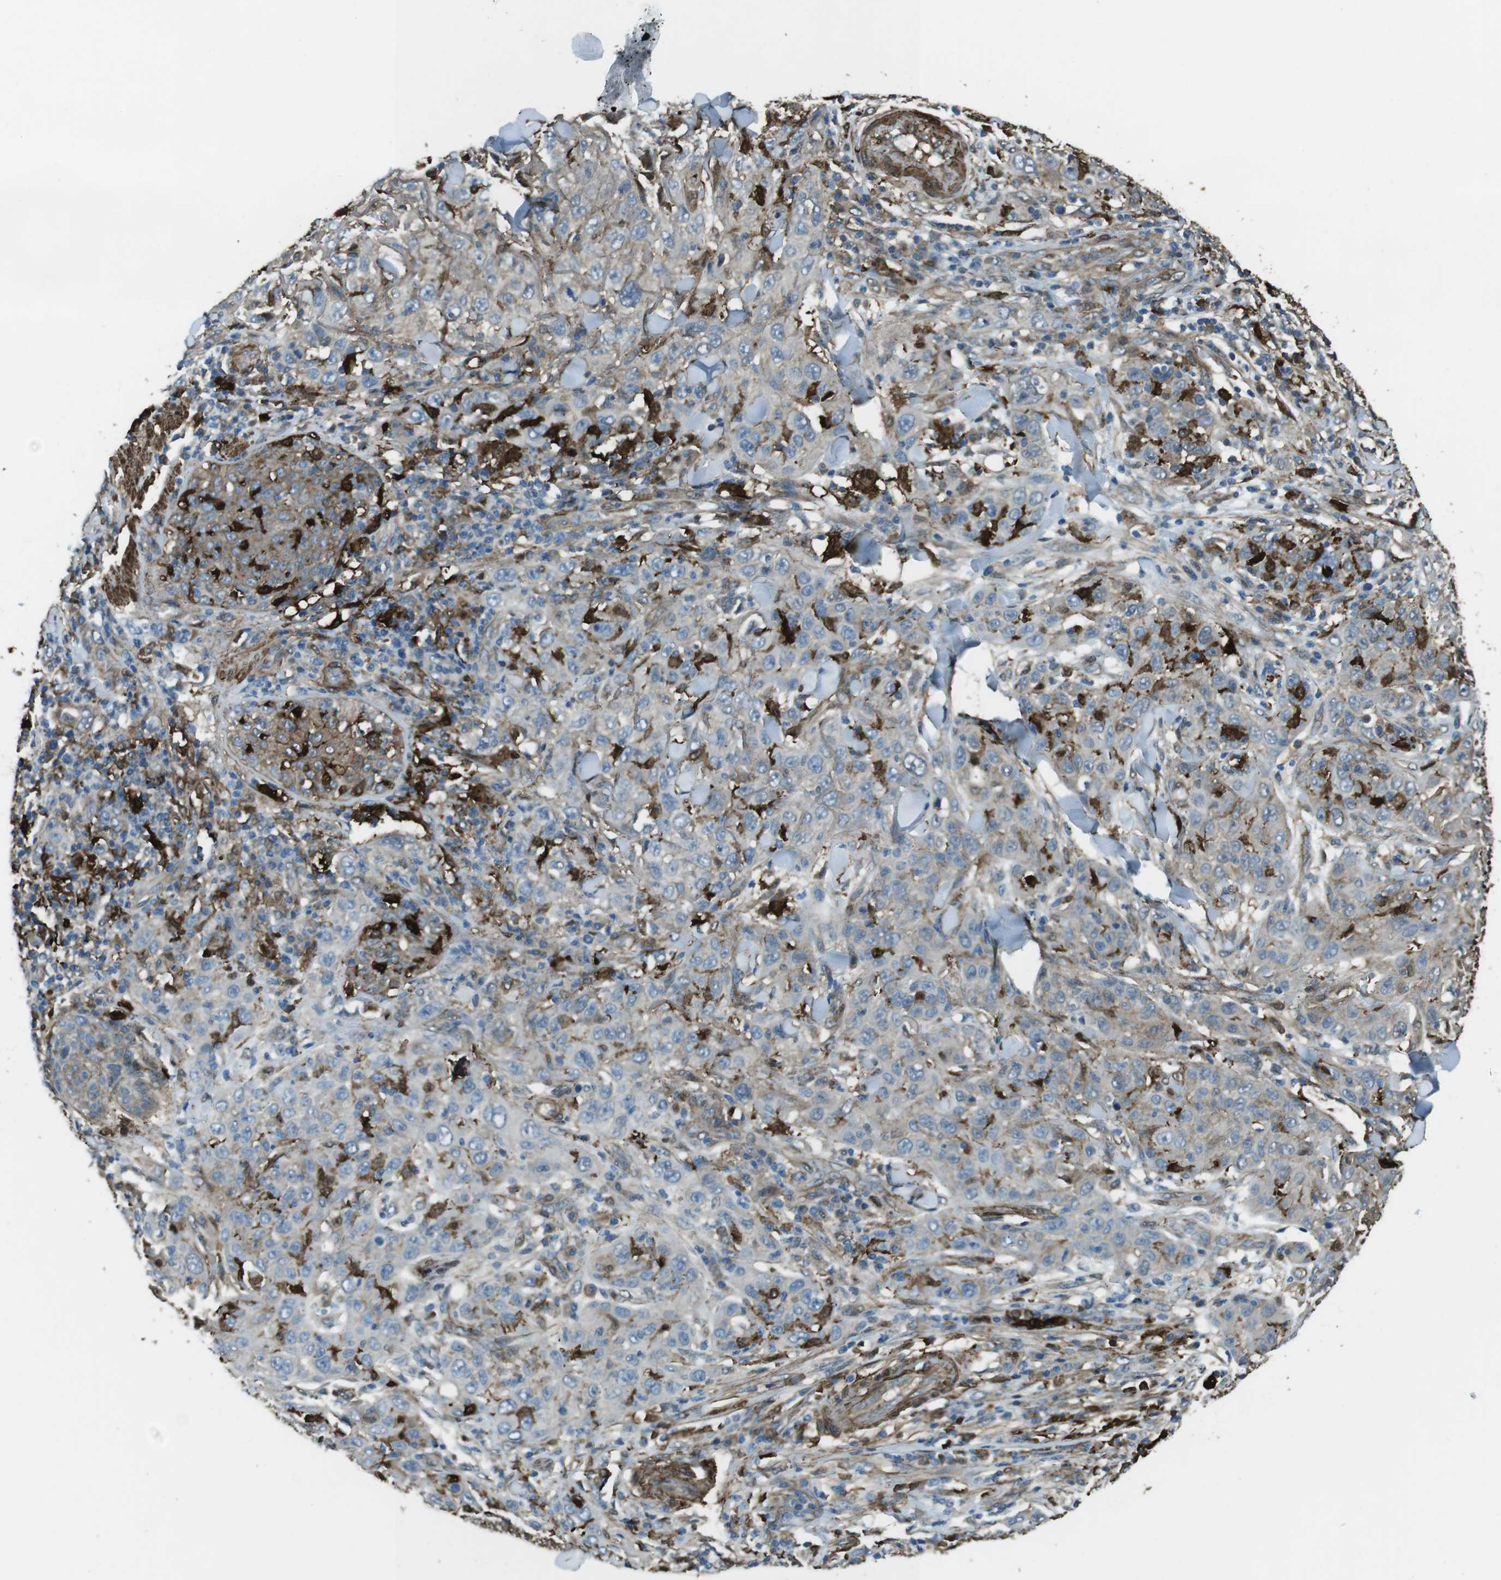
{"staining": {"intensity": "negative", "quantity": "none", "location": "none"}, "tissue": "skin cancer", "cell_type": "Tumor cells", "image_type": "cancer", "snomed": [{"axis": "morphology", "description": "Squamous cell carcinoma, NOS"}, {"axis": "topography", "description": "Skin"}], "caption": "The image reveals no staining of tumor cells in squamous cell carcinoma (skin).", "gene": "SFT2D1", "patient": {"sex": "female", "age": 88}}